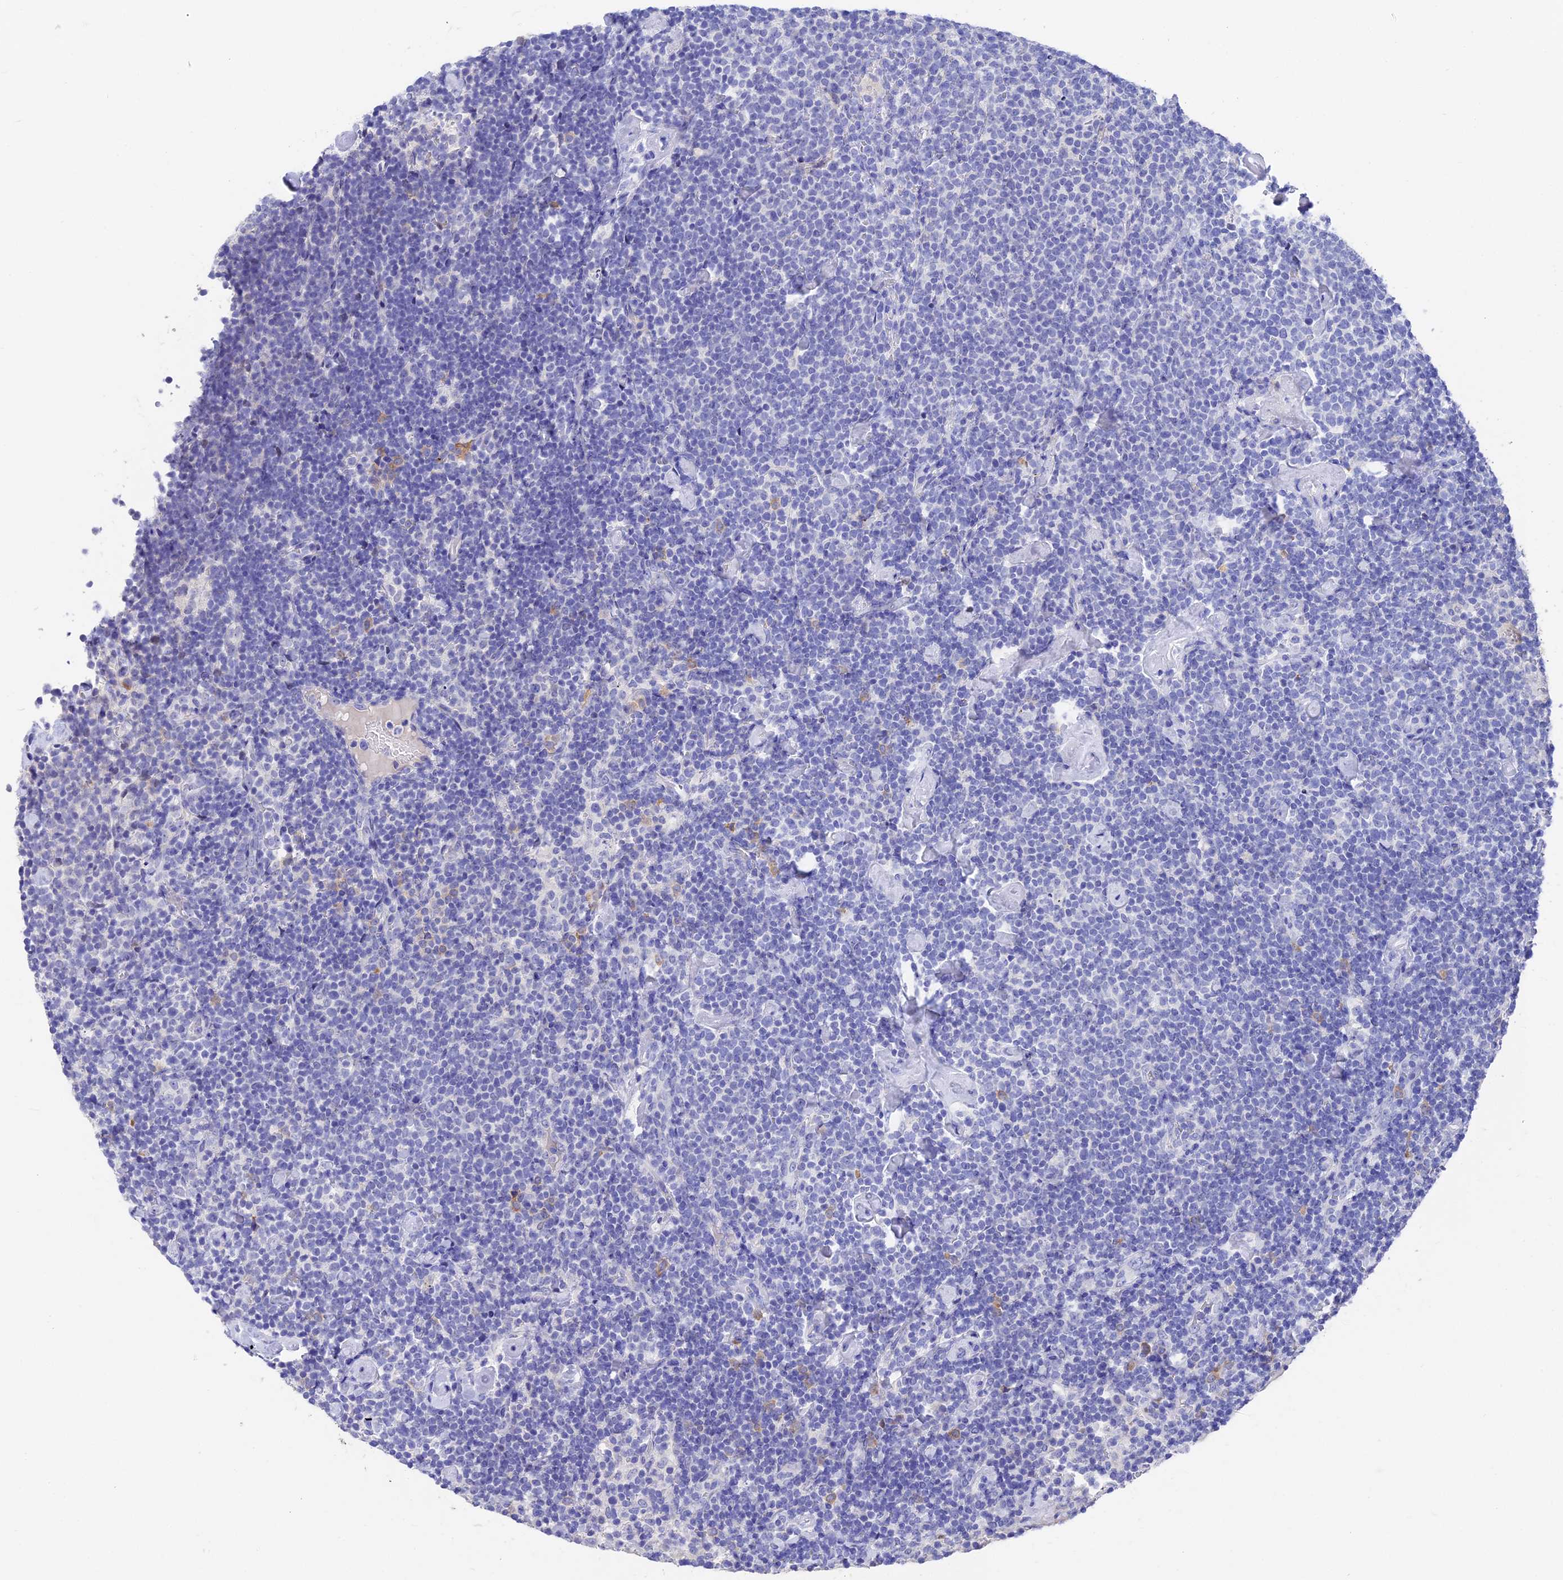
{"staining": {"intensity": "negative", "quantity": "none", "location": "none"}, "tissue": "lymphoma", "cell_type": "Tumor cells", "image_type": "cancer", "snomed": [{"axis": "morphology", "description": "Malignant lymphoma, non-Hodgkin's type, High grade"}, {"axis": "topography", "description": "Lymph node"}], "caption": "Human lymphoma stained for a protein using immunohistochemistry (IHC) exhibits no positivity in tumor cells.", "gene": "VPS33B", "patient": {"sex": "male", "age": 61}}